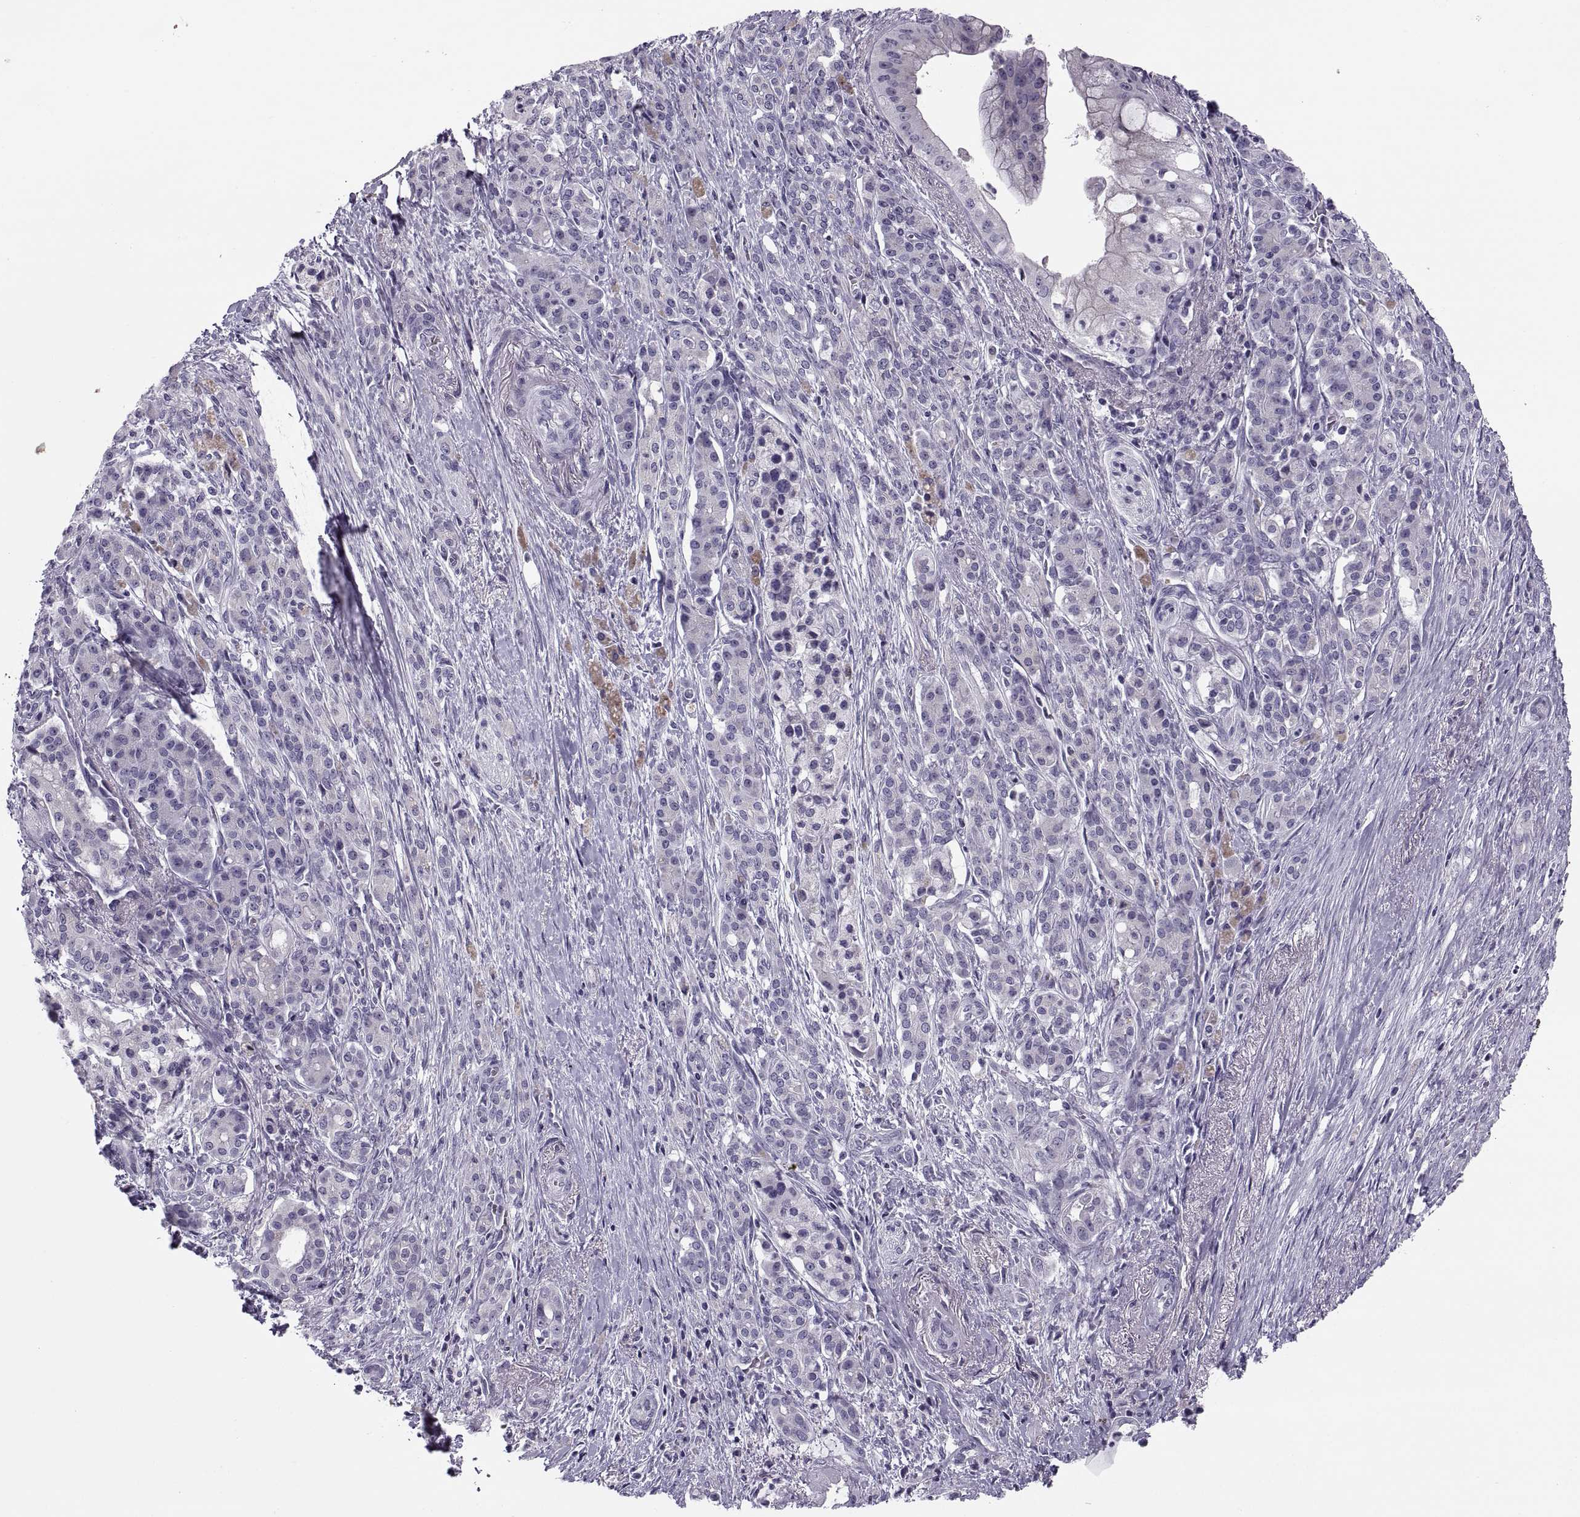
{"staining": {"intensity": "negative", "quantity": "none", "location": "none"}, "tissue": "pancreatic cancer", "cell_type": "Tumor cells", "image_type": "cancer", "snomed": [{"axis": "morphology", "description": "Normal tissue, NOS"}, {"axis": "morphology", "description": "Inflammation, NOS"}, {"axis": "morphology", "description": "Adenocarcinoma, NOS"}, {"axis": "topography", "description": "Pancreas"}], "caption": "Immunohistochemistry of human pancreatic cancer shows no positivity in tumor cells. Brightfield microscopy of immunohistochemistry (IHC) stained with DAB (3,3'-diaminobenzidine) (brown) and hematoxylin (blue), captured at high magnification.", "gene": "MAGEB1", "patient": {"sex": "male", "age": 57}}